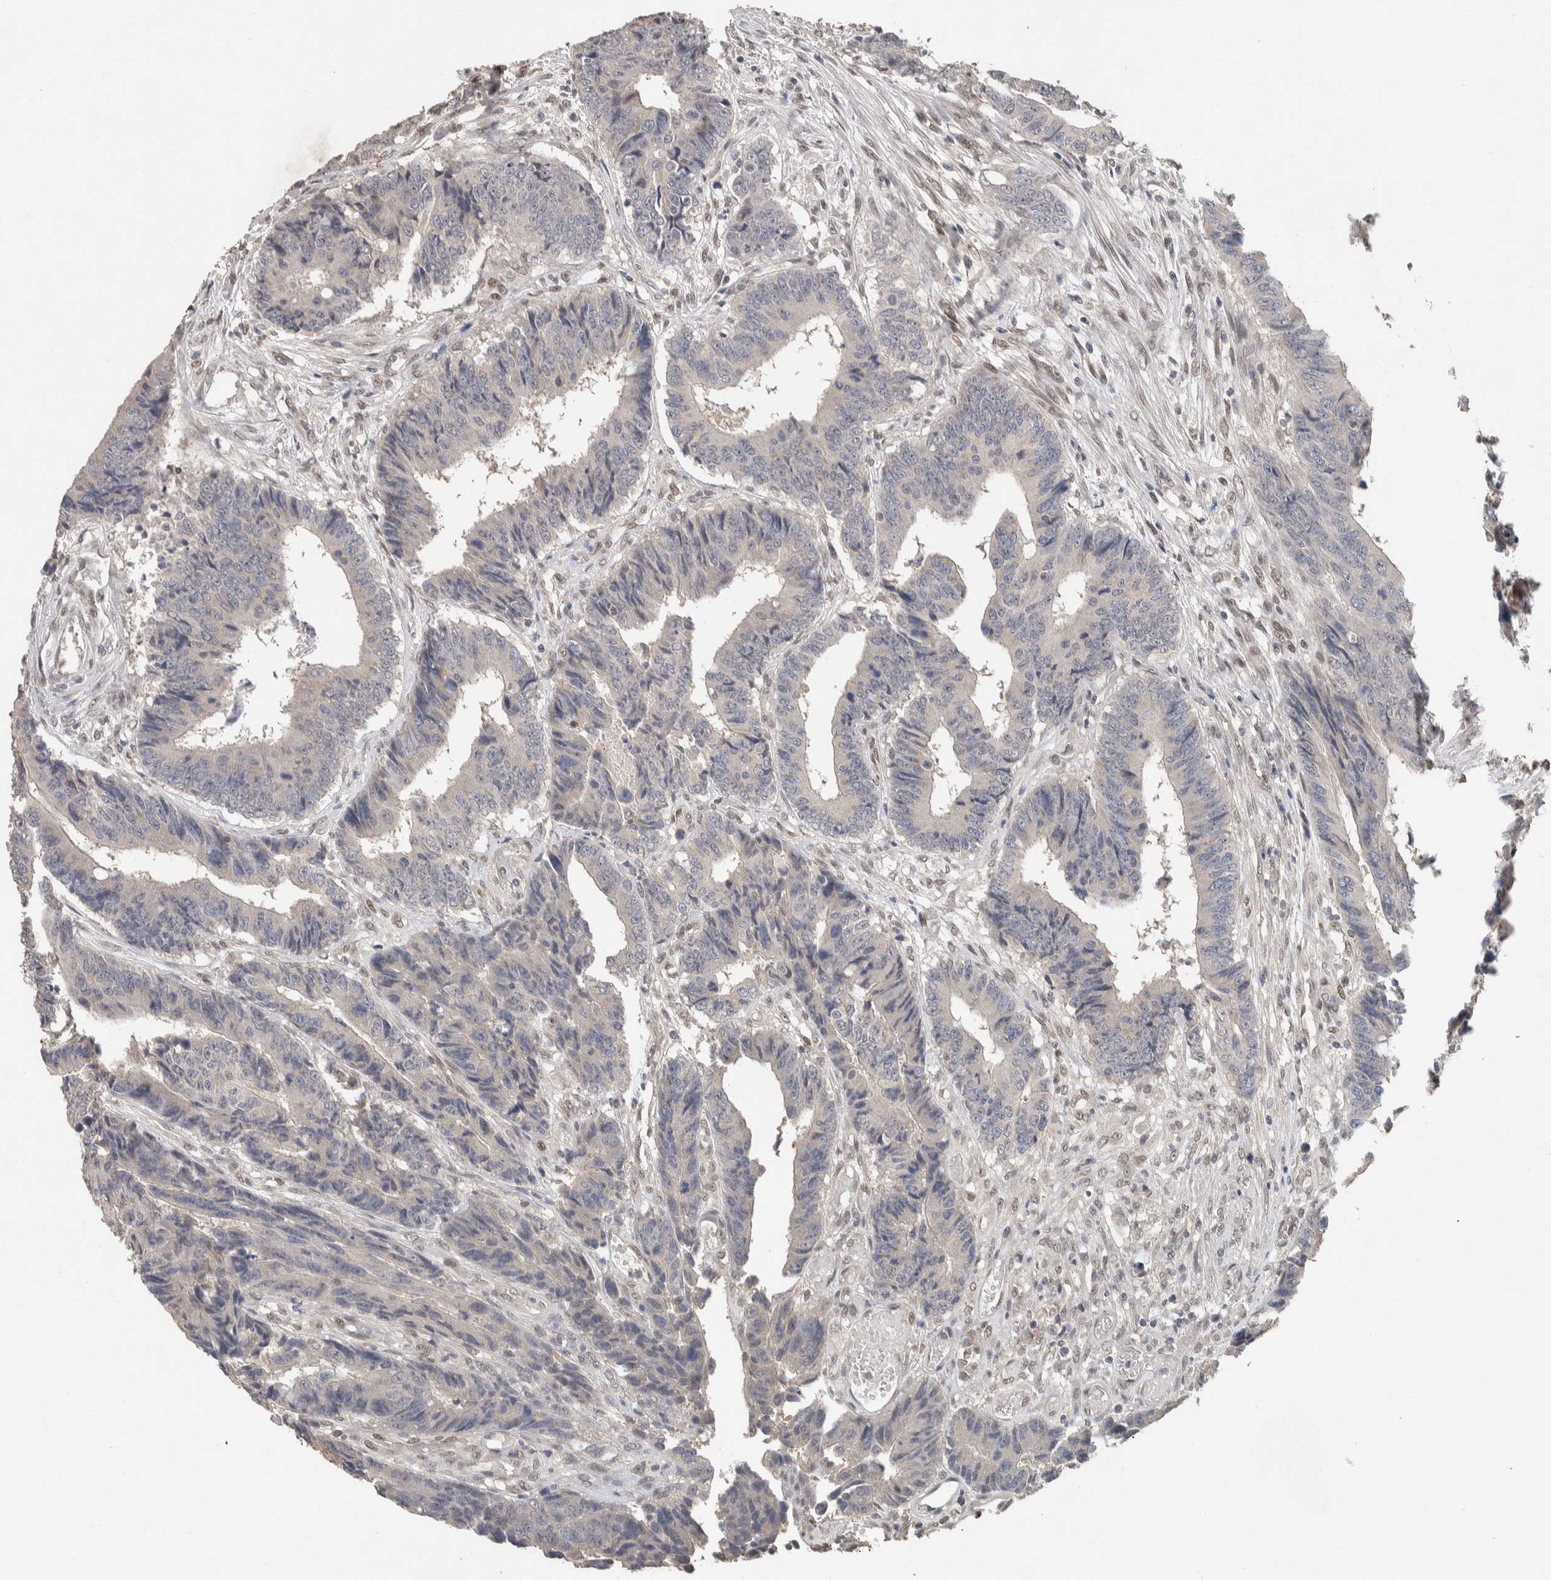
{"staining": {"intensity": "negative", "quantity": "none", "location": "none"}, "tissue": "colorectal cancer", "cell_type": "Tumor cells", "image_type": "cancer", "snomed": [{"axis": "morphology", "description": "Adenocarcinoma, NOS"}, {"axis": "topography", "description": "Rectum"}], "caption": "Tumor cells show no significant positivity in colorectal cancer.", "gene": "CYSRT1", "patient": {"sex": "male", "age": 84}}